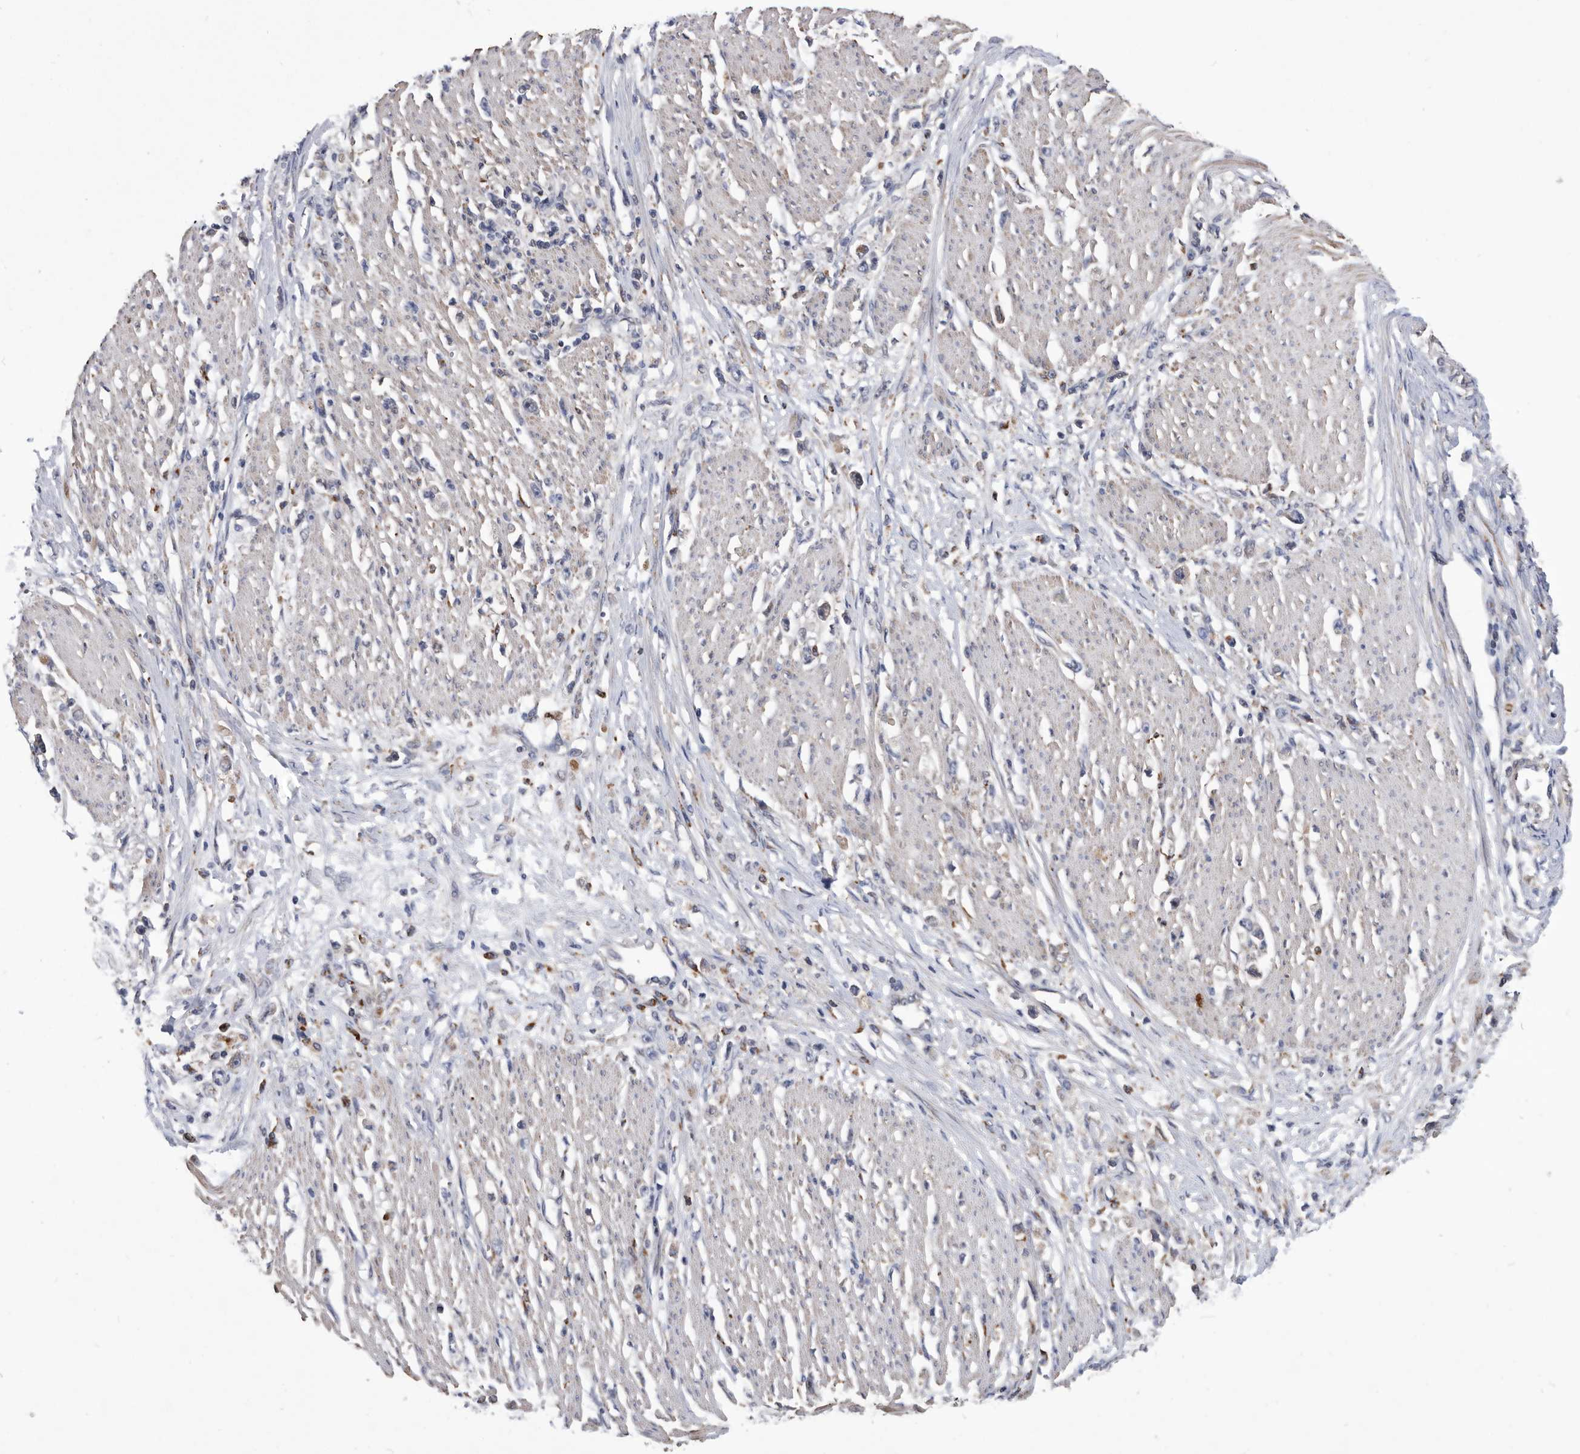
{"staining": {"intensity": "negative", "quantity": "none", "location": "none"}, "tissue": "stomach cancer", "cell_type": "Tumor cells", "image_type": "cancer", "snomed": [{"axis": "morphology", "description": "Adenocarcinoma, NOS"}, {"axis": "topography", "description": "Stomach"}], "caption": "Immunohistochemistry histopathology image of neoplastic tissue: human stomach cancer stained with DAB demonstrates no significant protein staining in tumor cells. The staining is performed using DAB brown chromogen with nuclei counter-stained in using hematoxylin.", "gene": "BAIAP3", "patient": {"sex": "female", "age": 59}}